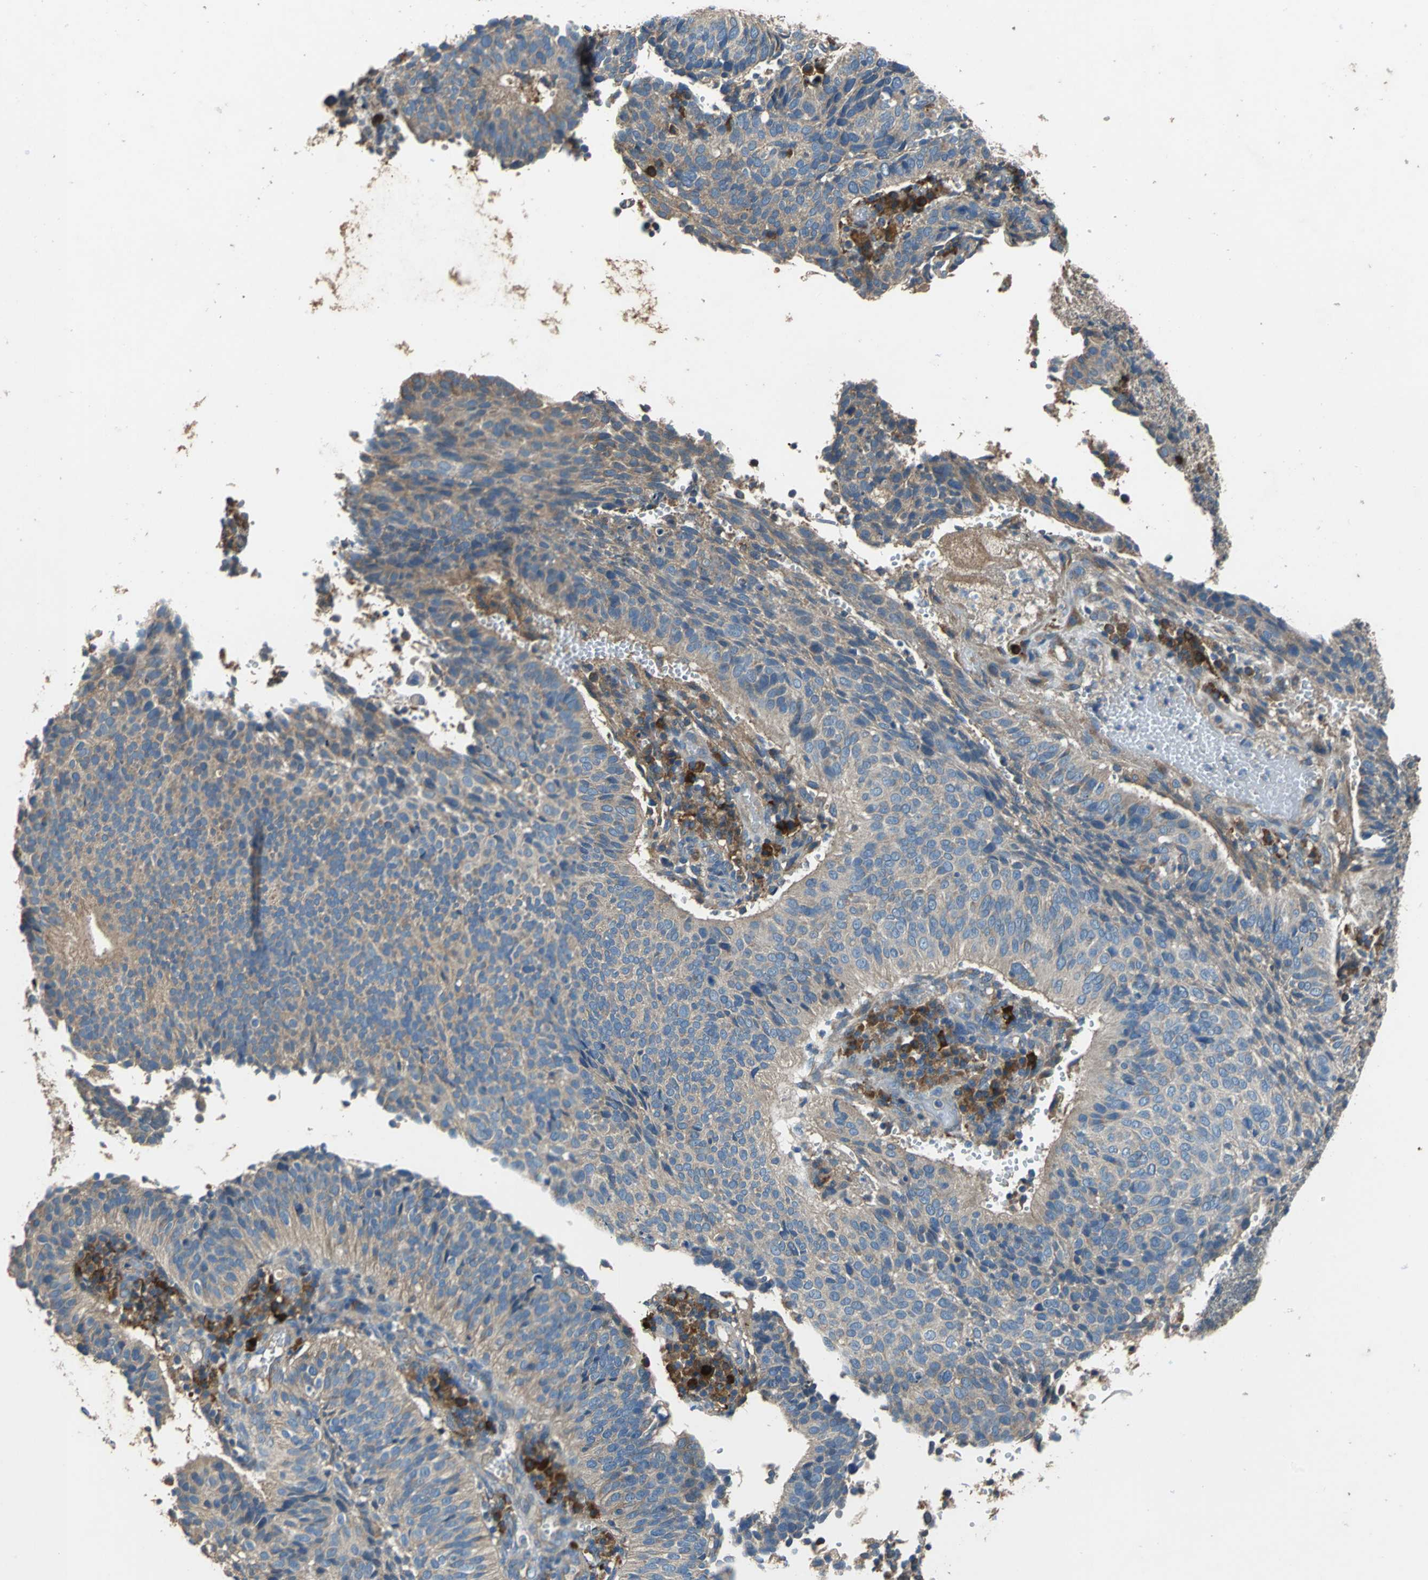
{"staining": {"intensity": "moderate", "quantity": ">75%", "location": "cytoplasmic/membranous"}, "tissue": "cervical cancer", "cell_type": "Tumor cells", "image_type": "cancer", "snomed": [{"axis": "morphology", "description": "Squamous cell carcinoma, NOS"}, {"axis": "topography", "description": "Cervix"}], "caption": "Squamous cell carcinoma (cervical) tissue exhibits moderate cytoplasmic/membranous expression in about >75% of tumor cells", "gene": "HEPH", "patient": {"sex": "female", "age": 39}}